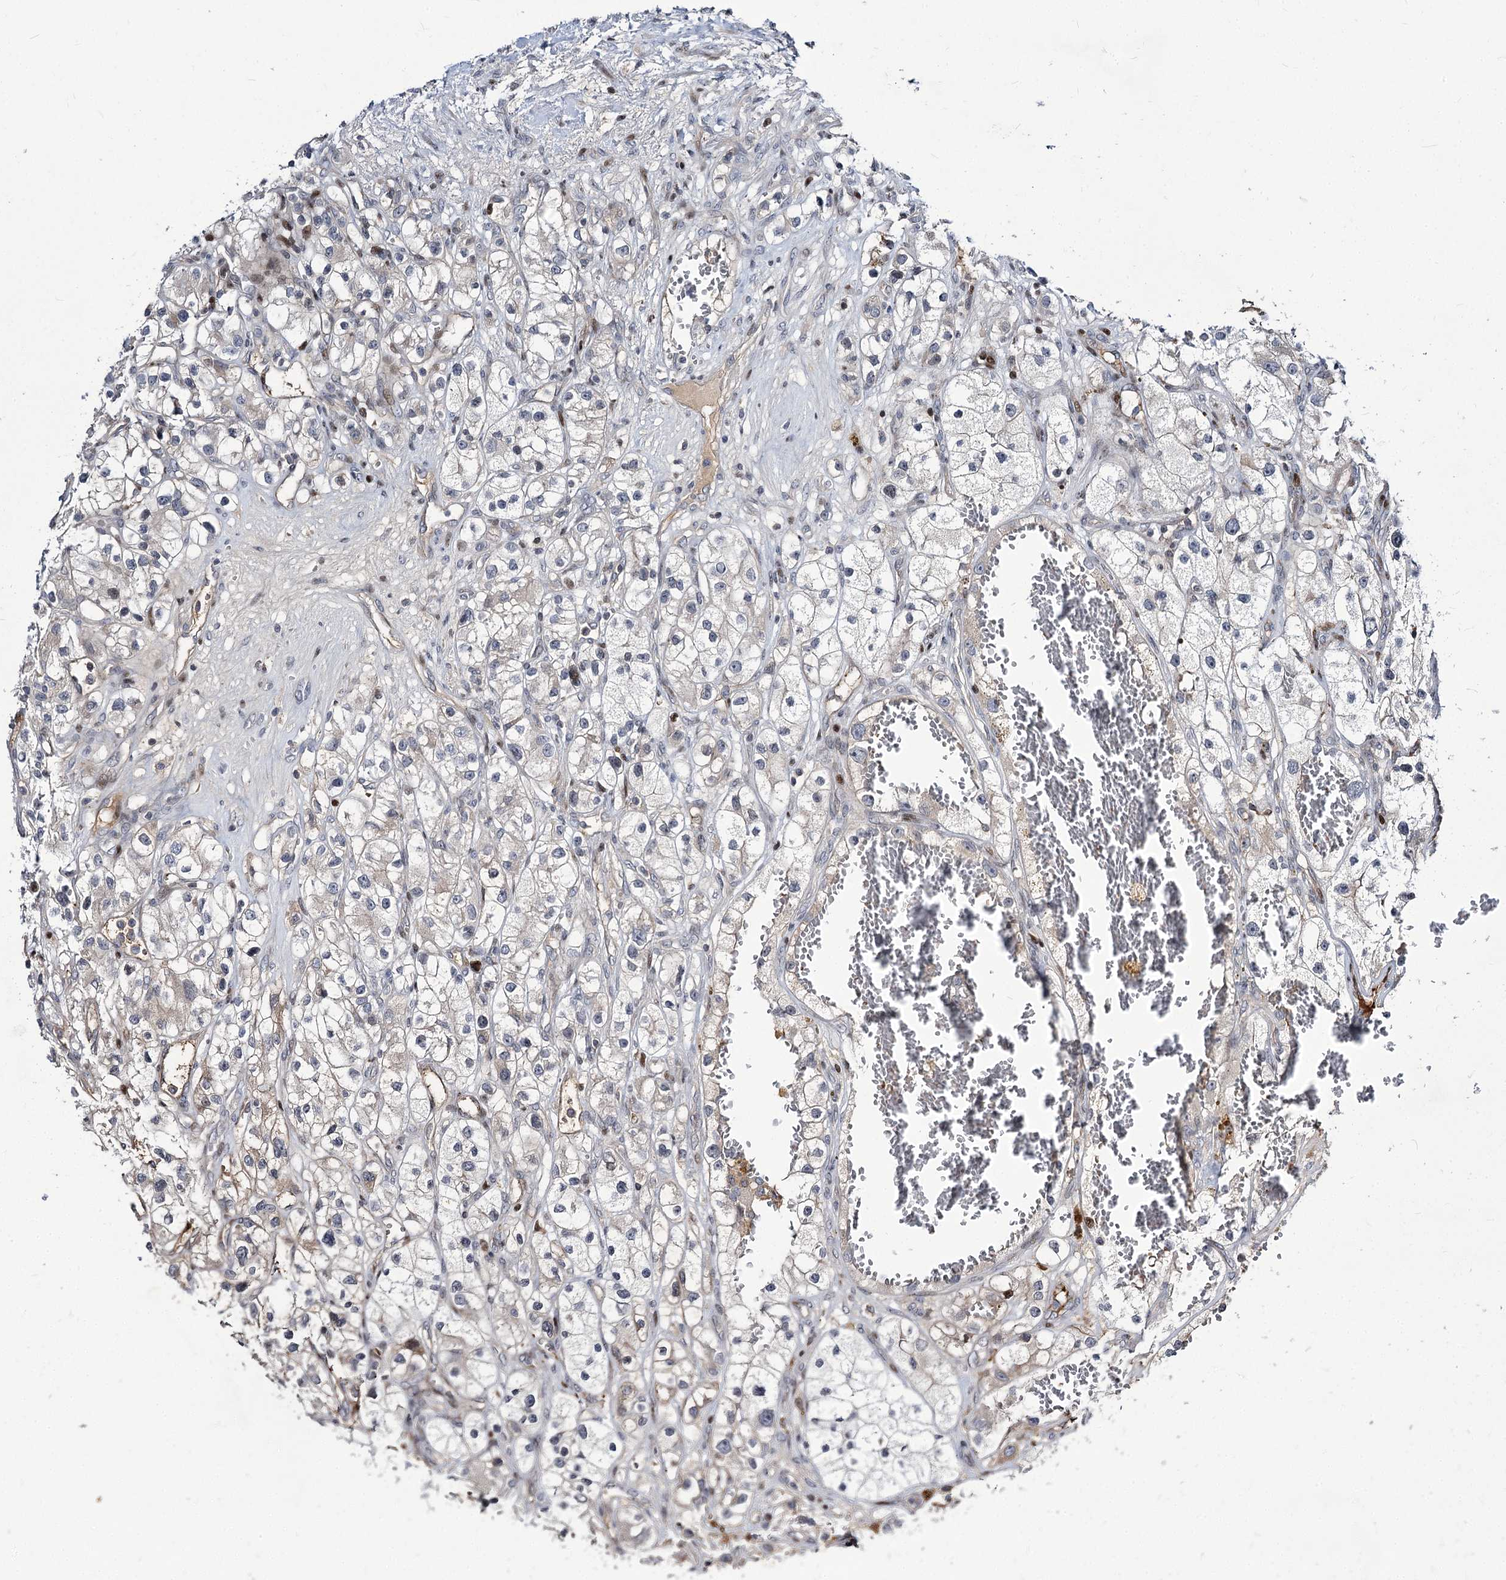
{"staining": {"intensity": "negative", "quantity": "none", "location": "none"}, "tissue": "renal cancer", "cell_type": "Tumor cells", "image_type": "cancer", "snomed": [{"axis": "morphology", "description": "Adenocarcinoma, NOS"}, {"axis": "topography", "description": "Kidney"}], "caption": "Immunohistochemistry of human renal cancer shows no expression in tumor cells.", "gene": "ITFG2", "patient": {"sex": "female", "age": 57}}